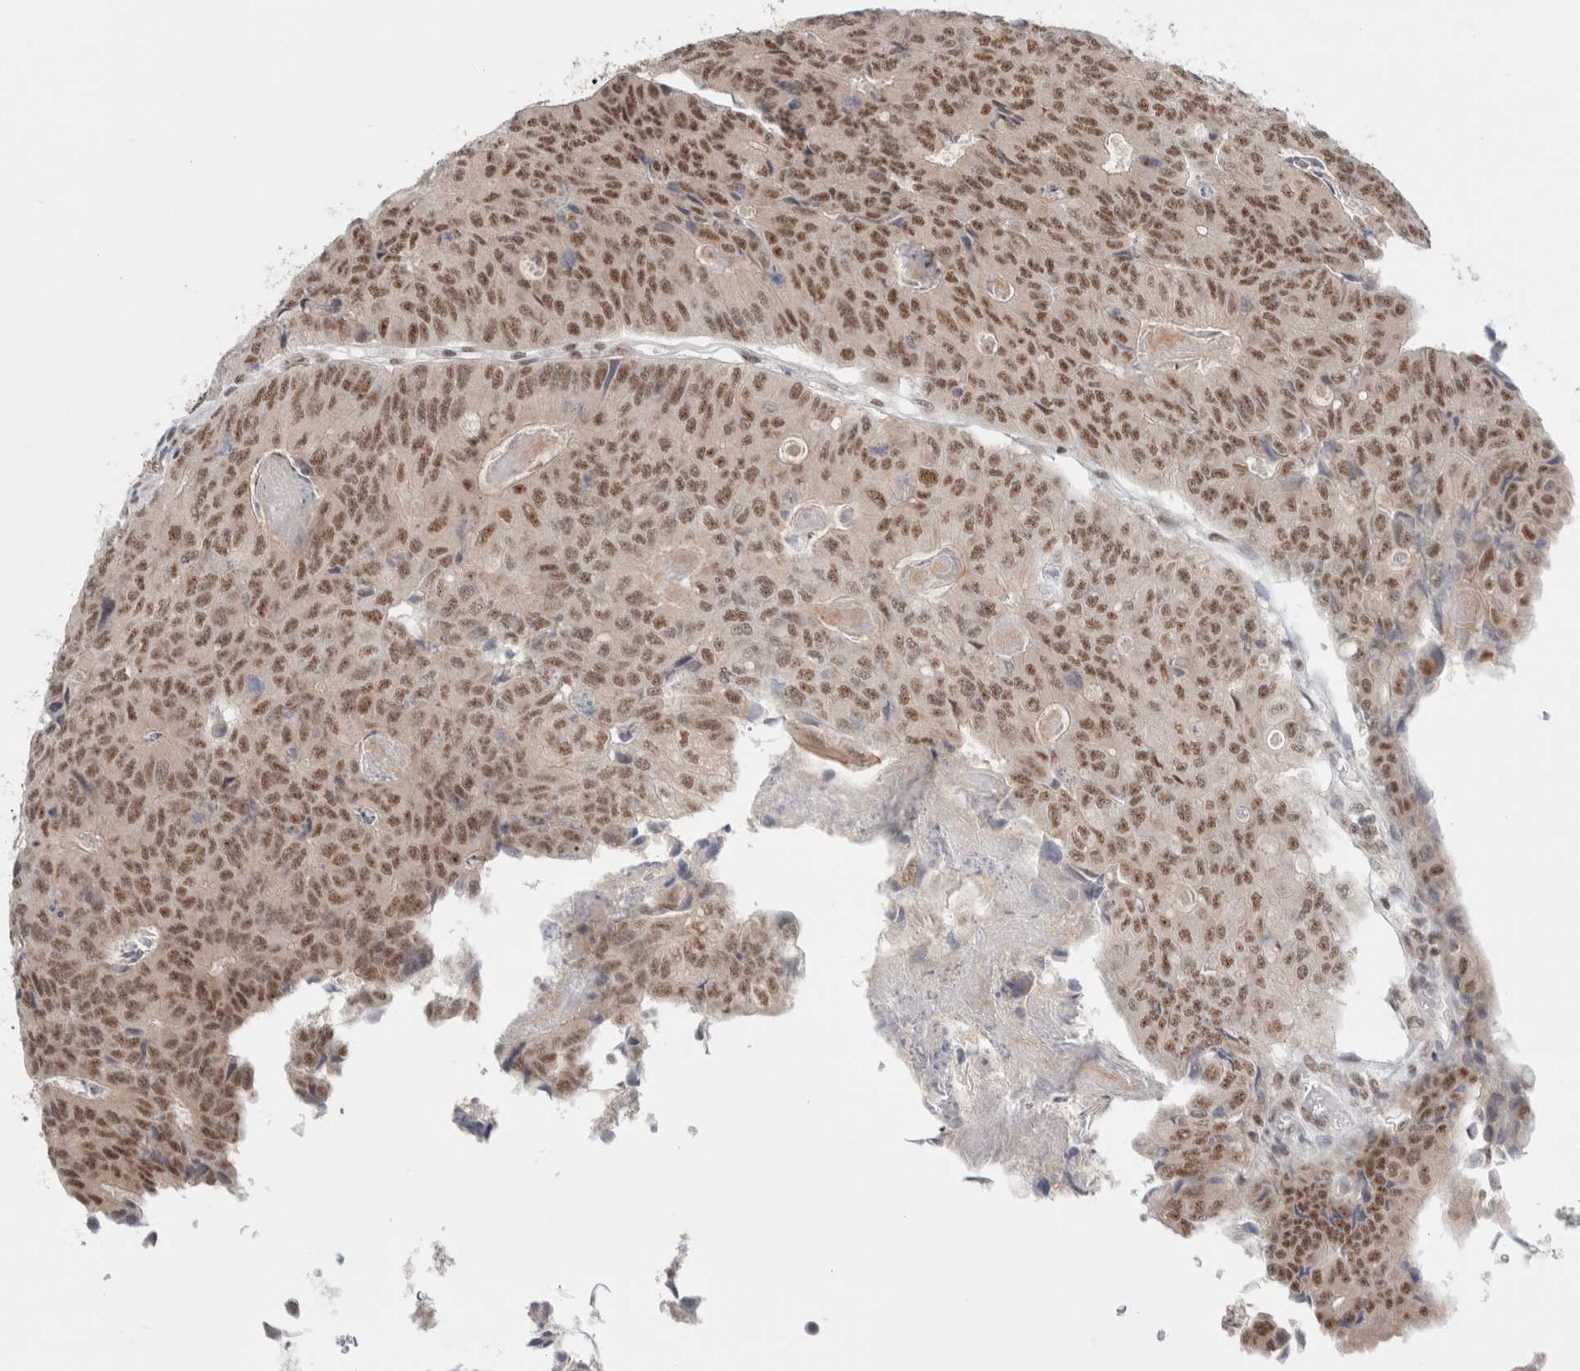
{"staining": {"intensity": "moderate", "quantity": ">75%", "location": "nuclear"}, "tissue": "colorectal cancer", "cell_type": "Tumor cells", "image_type": "cancer", "snomed": [{"axis": "morphology", "description": "Adenocarcinoma, NOS"}, {"axis": "topography", "description": "Colon"}], "caption": "An image showing moderate nuclear staining in approximately >75% of tumor cells in adenocarcinoma (colorectal), as visualized by brown immunohistochemical staining.", "gene": "TRMT12", "patient": {"sex": "female", "age": 67}}